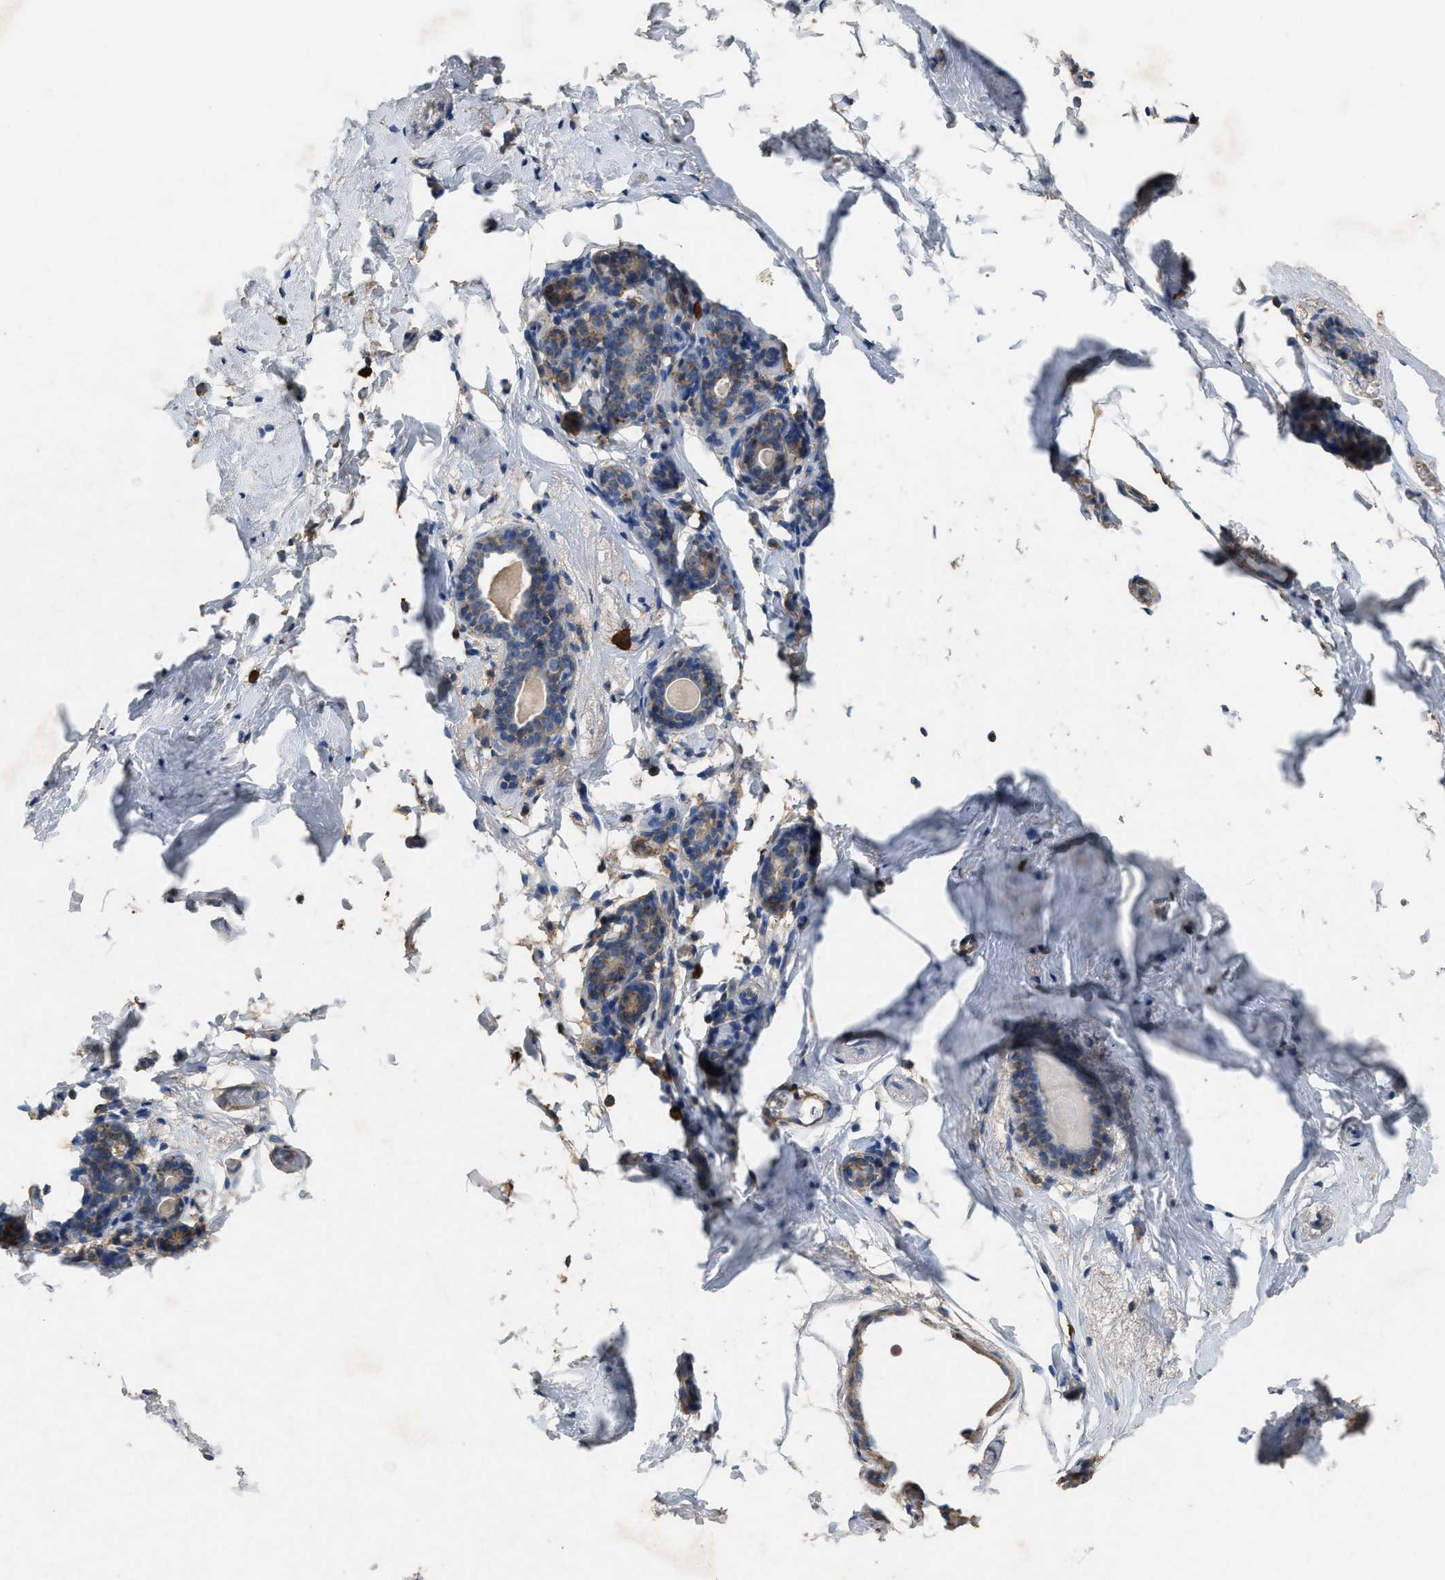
{"staining": {"intensity": "negative", "quantity": "none", "location": "none"}, "tissue": "breast", "cell_type": "Adipocytes", "image_type": "normal", "snomed": [{"axis": "morphology", "description": "Normal tissue, NOS"}, {"axis": "topography", "description": "Breast"}], "caption": "DAB immunohistochemical staining of benign breast displays no significant positivity in adipocytes.", "gene": "OR51E1", "patient": {"sex": "female", "age": 62}}